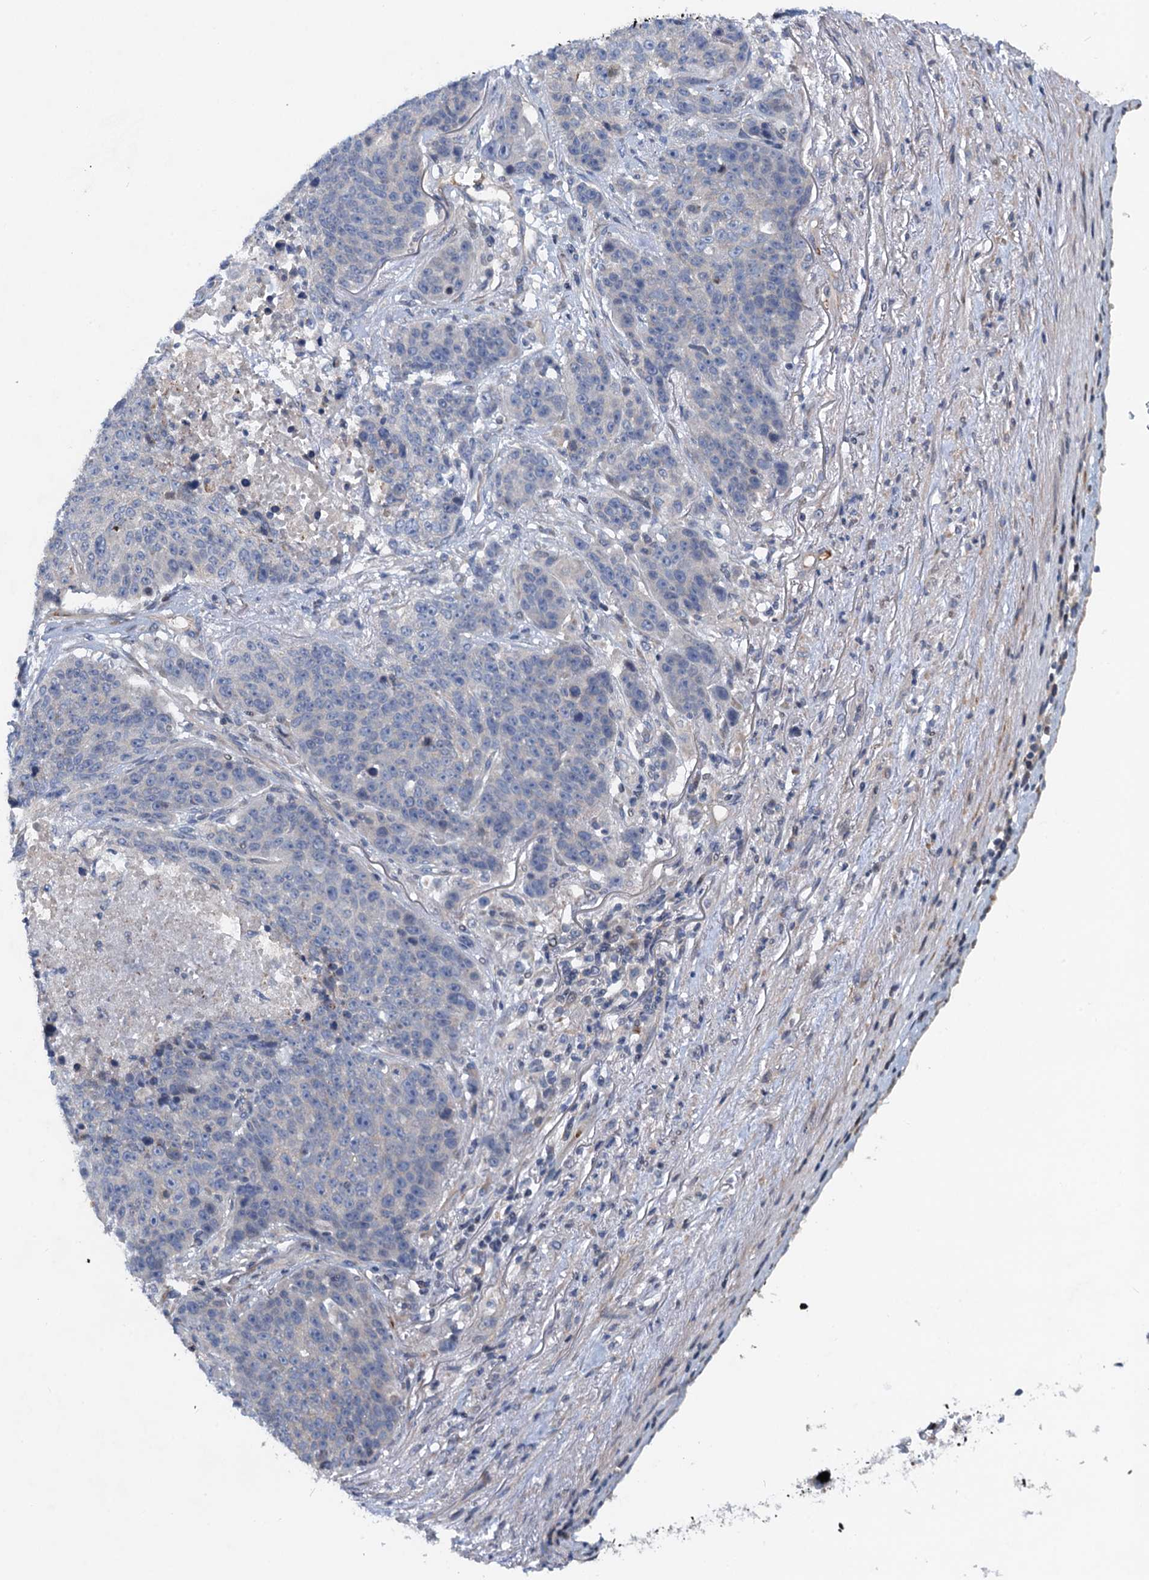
{"staining": {"intensity": "negative", "quantity": "none", "location": "none"}, "tissue": "lung cancer", "cell_type": "Tumor cells", "image_type": "cancer", "snomed": [{"axis": "morphology", "description": "Normal tissue, NOS"}, {"axis": "morphology", "description": "Squamous cell carcinoma, NOS"}, {"axis": "topography", "description": "Lymph node"}, {"axis": "topography", "description": "Lung"}], "caption": "DAB immunohistochemical staining of lung cancer (squamous cell carcinoma) exhibits no significant expression in tumor cells. (DAB IHC, high magnification).", "gene": "NBEA", "patient": {"sex": "male", "age": 66}}